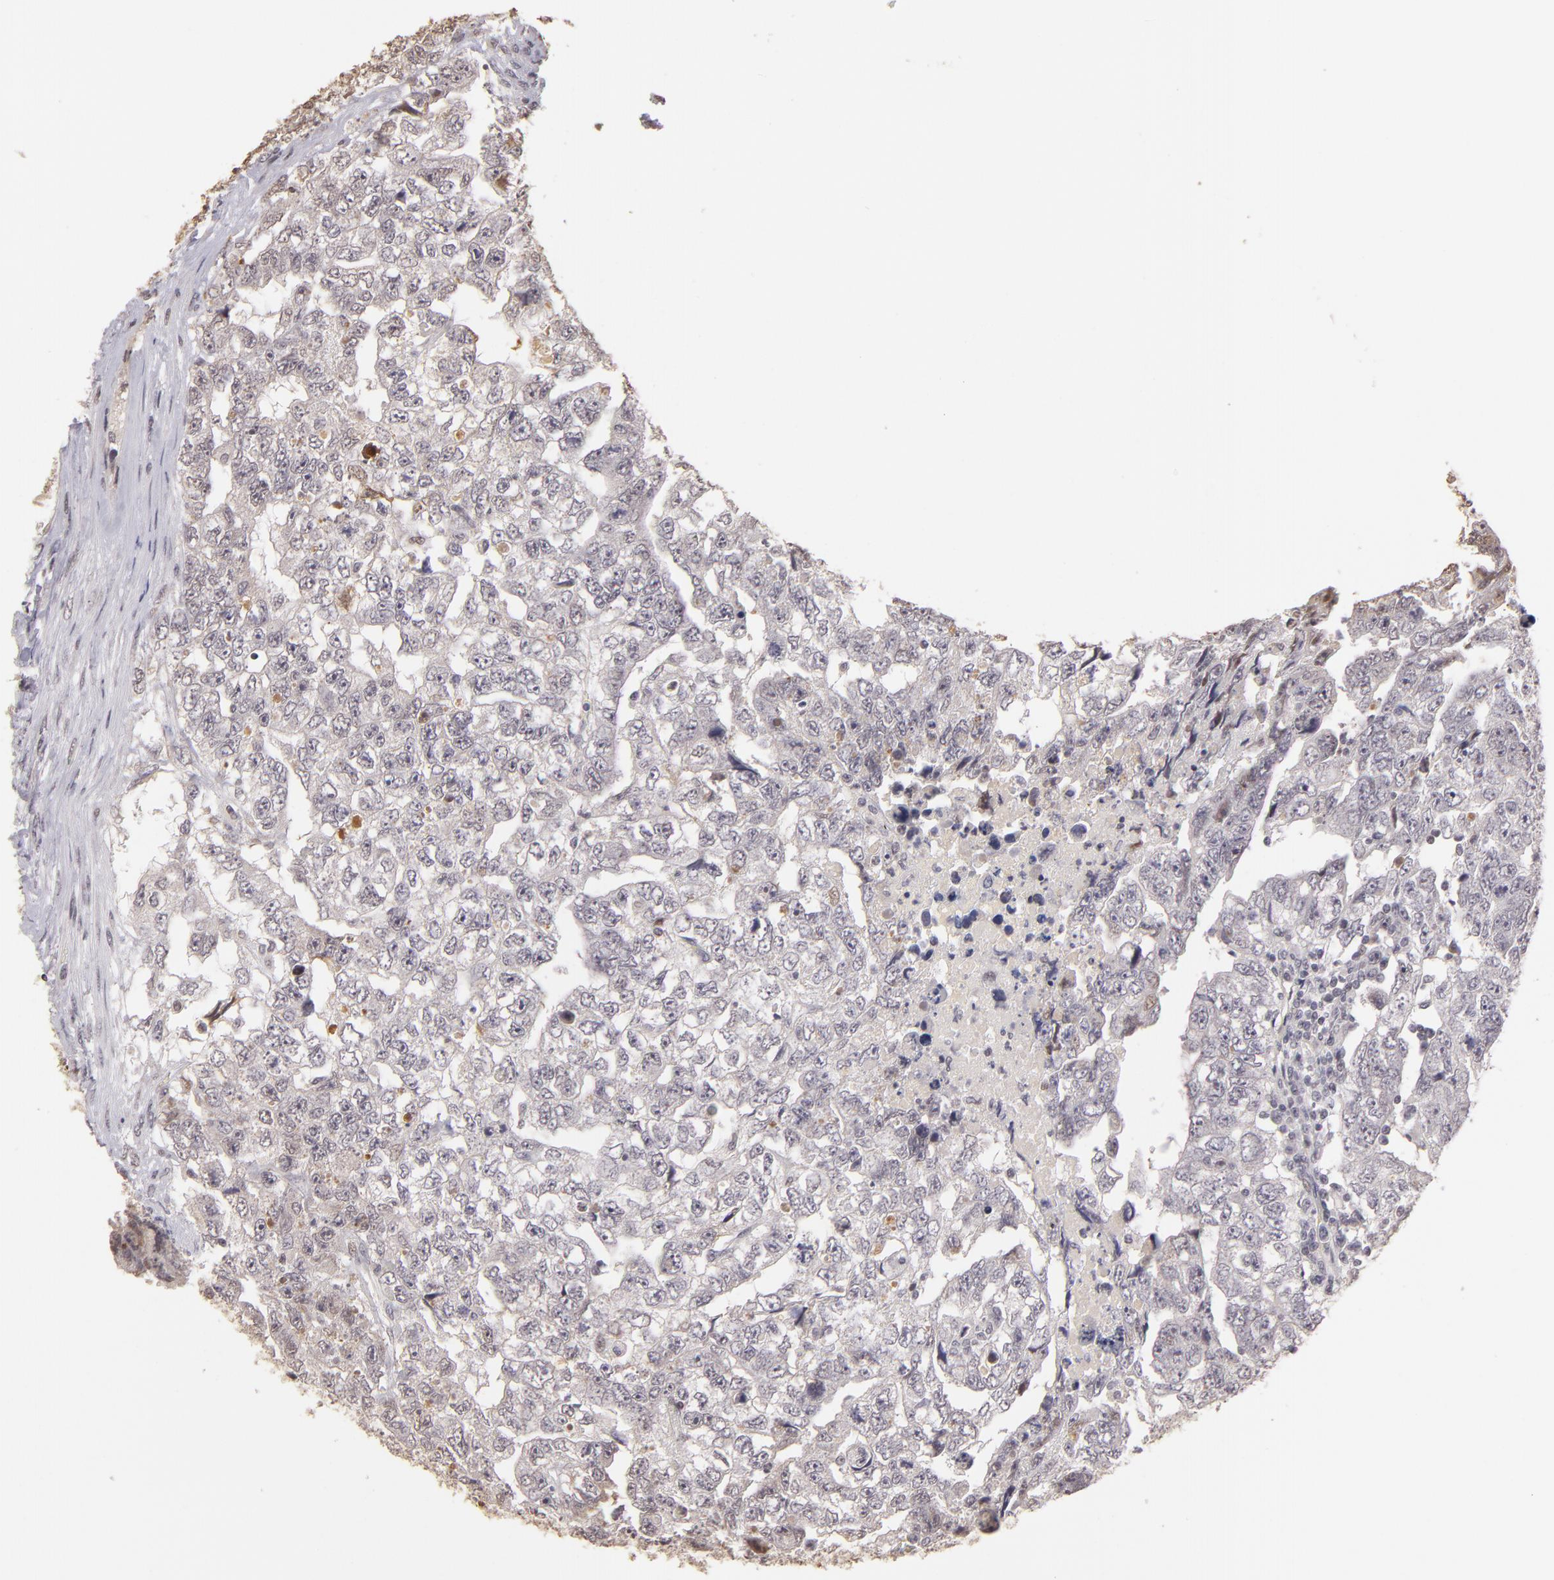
{"staining": {"intensity": "negative", "quantity": "none", "location": "none"}, "tissue": "testis cancer", "cell_type": "Tumor cells", "image_type": "cancer", "snomed": [{"axis": "morphology", "description": "Carcinoma, Embryonal, NOS"}, {"axis": "topography", "description": "Testis"}], "caption": "This is an IHC histopathology image of human testis embryonal carcinoma. There is no positivity in tumor cells.", "gene": "RARB", "patient": {"sex": "male", "age": 36}}